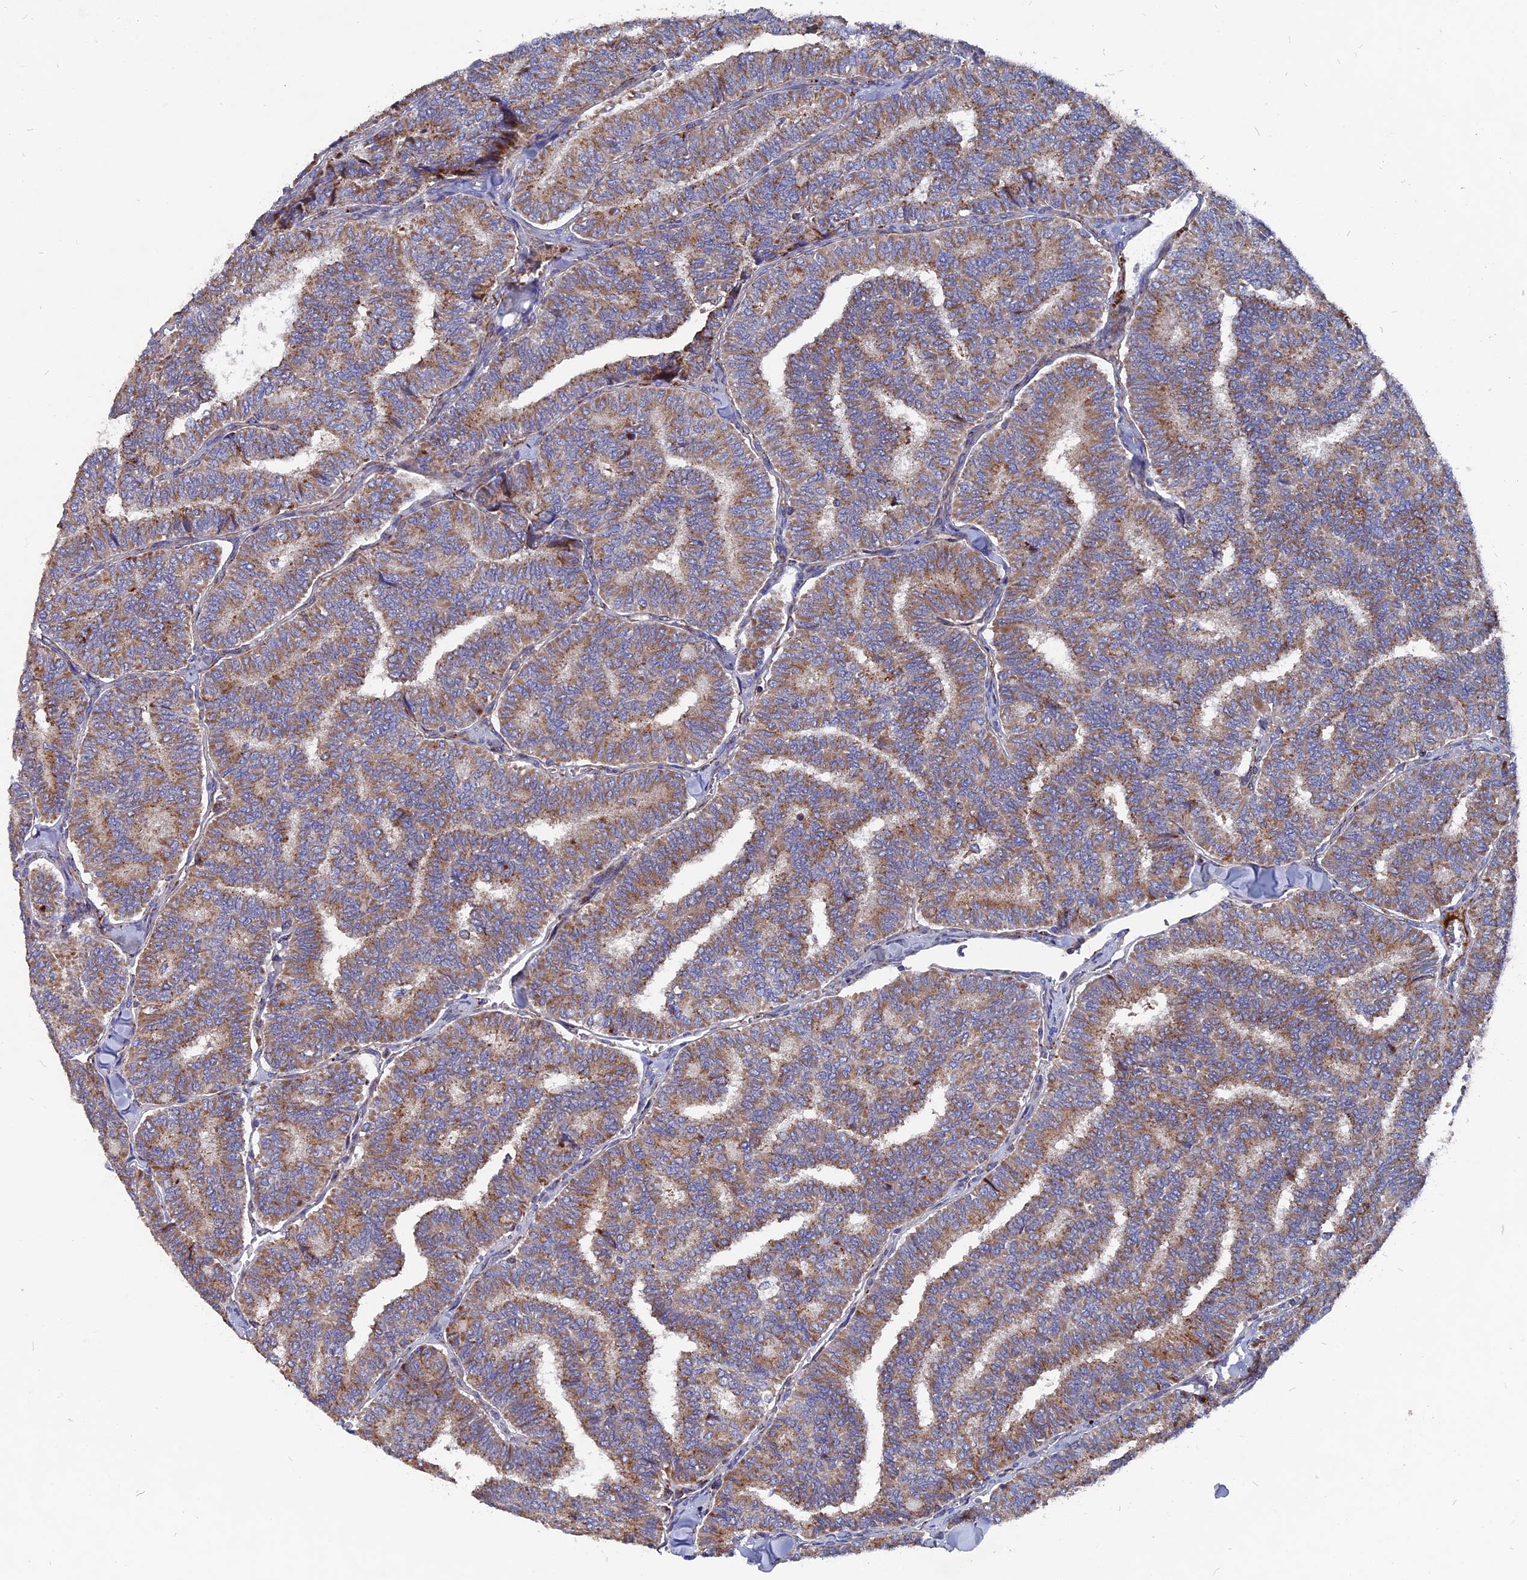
{"staining": {"intensity": "moderate", "quantity": ">75%", "location": "cytoplasmic/membranous"}, "tissue": "thyroid cancer", "cell_type": "Tumor cells", "image_type": "cancer", "snomed": [{"axis": "morphology", "description": "Papillary adenocarcinoma, NOS"}, {"axis": "topography", "description": "Thyroid gland"}], "caption": "High-power microscopy captured an IHC image of papillary adenocarcinoma (thyroid), revealing moderate cytoplasmic/membranous staining in about >75% of tumor cells.", "gene": "TGFA", "patient": {"sex": "female", "age": 35}}